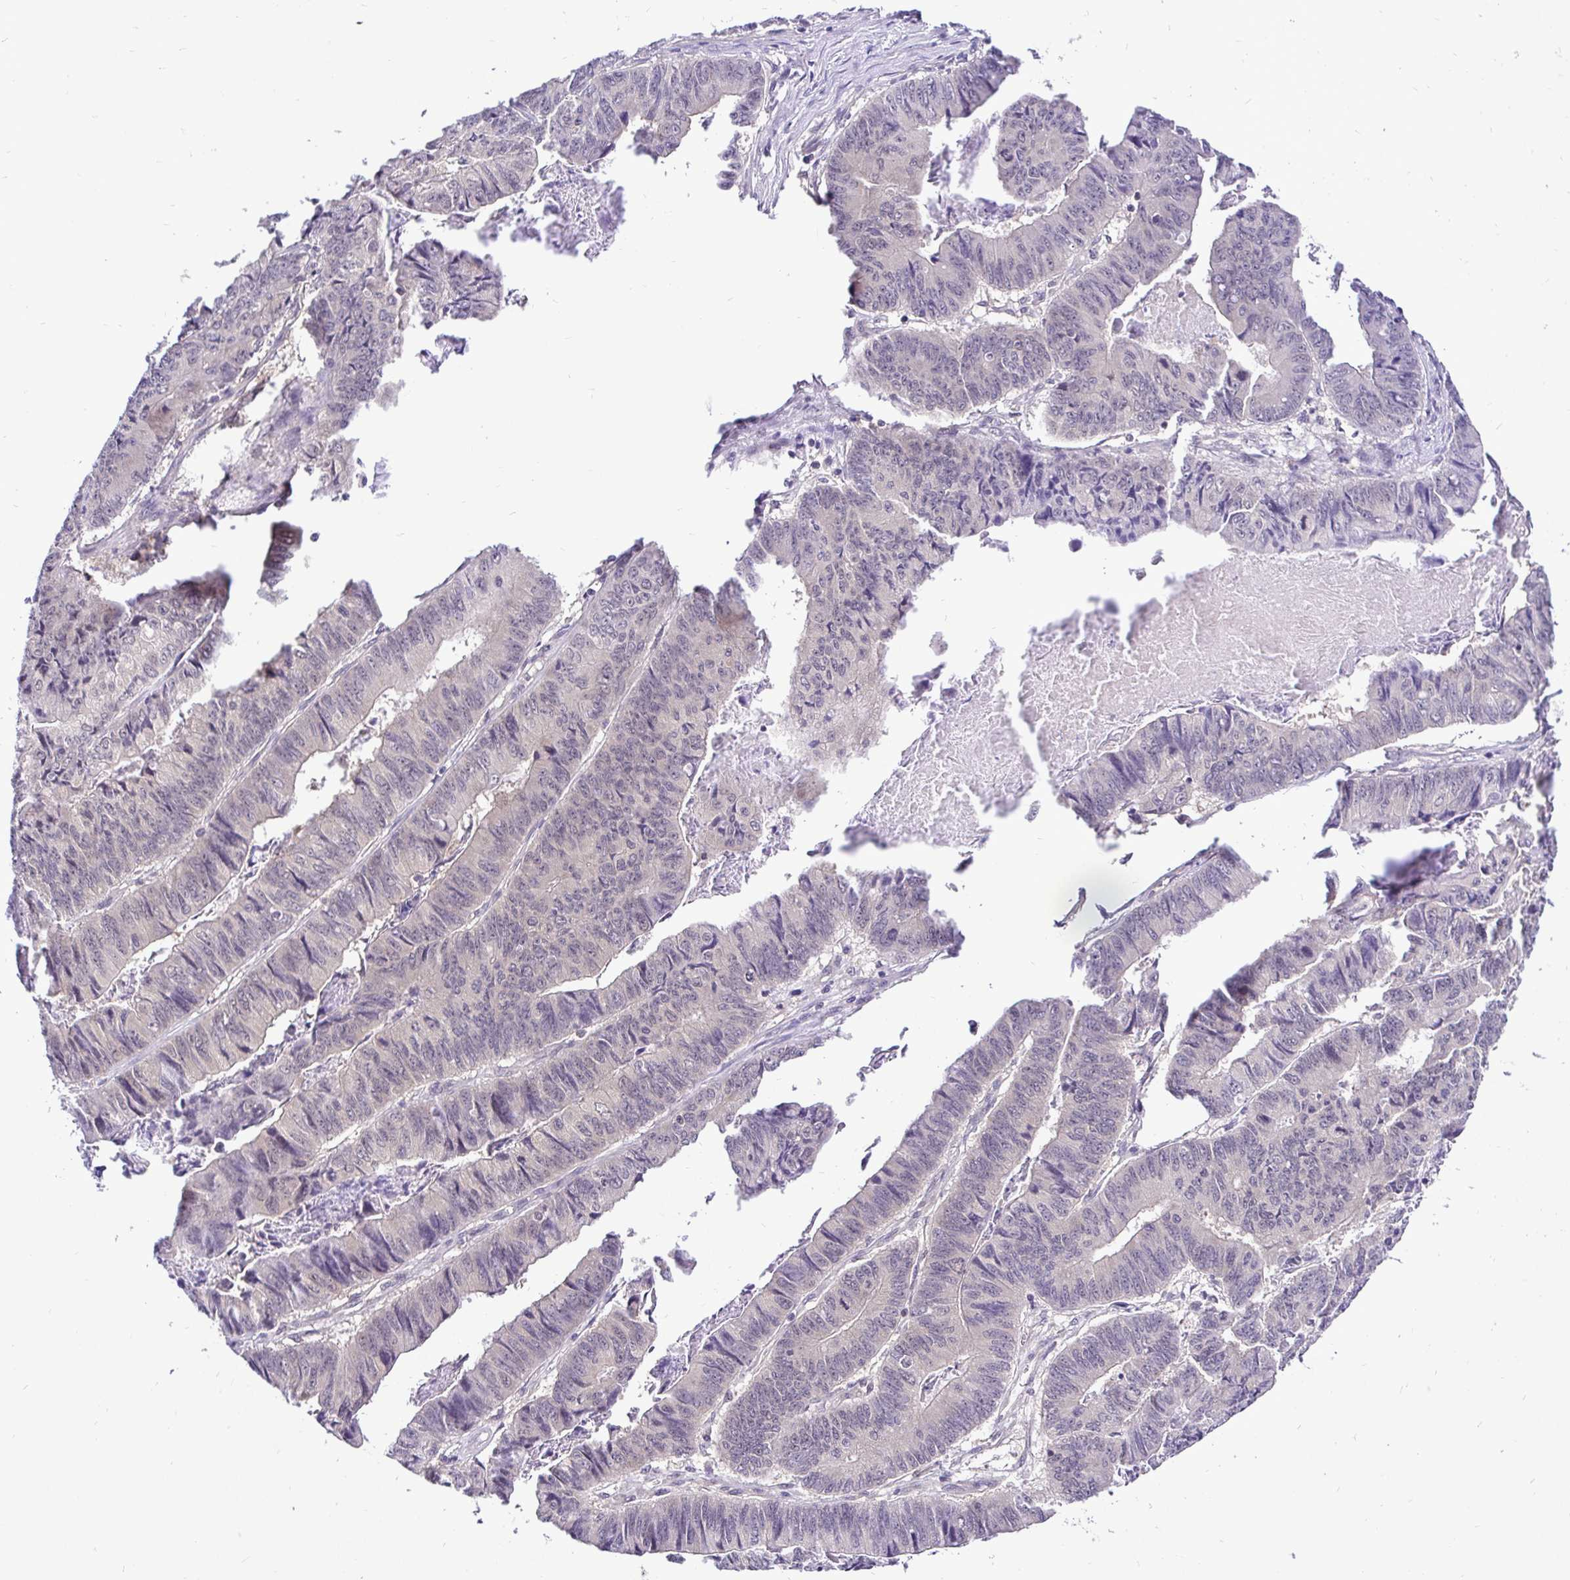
{"staining": {"intensity": "negative", "quantity": "none", "location": "none"}, "tissue": "stomach cancer", "cell_type": "Tumor cells", "image_type": "cancer", "snomed": [{"axis": "morphology", "description": "Adenocarcinoma, NOS"}, {"axis": "topography", "description": "Stomach, lower"}], "caption": "The micrograph demonstrates no significant expression in tumor cells of stomach cancer.", "gene": "UBE2M", "patient": {"sex": "male", "age": 77}}